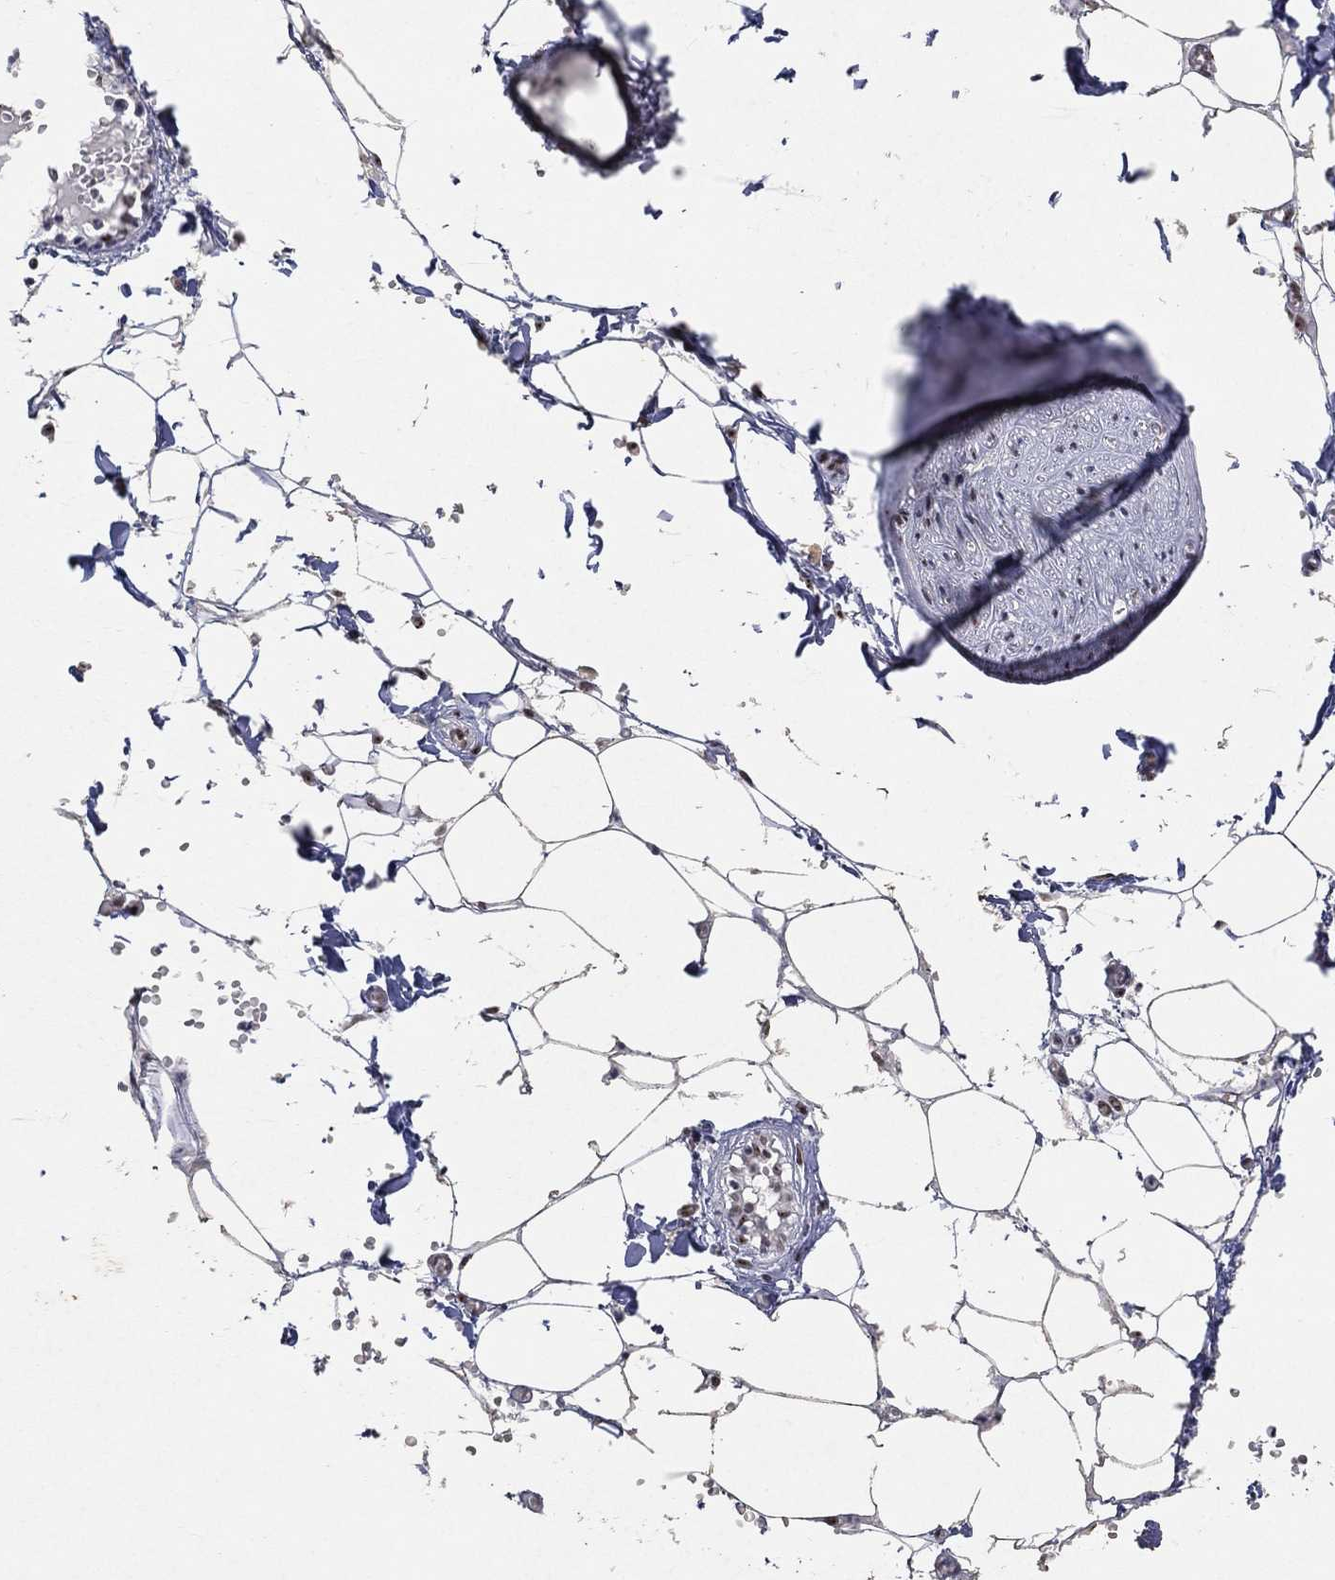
{"staining": {"intensity": "weak", "quantity": ">75%", "location": "nuclear"}, "tissue": "adipose tissue", "cell_type": "Adipocytes", "image_type": "normal", "snomed": [{"axis": "morphology", "description": "Normal tissue, NOS"}, {"axis": "morphology", "description": "Squamous cell carcinoma, NOS"}, {"axis": "topography", "description": "Cartilage tissue"}, {"axis": "topography", "description": "Lung"}], "caption": "IHC image of benign adipose tissue: human adipose tissue stained using immunohistochemistry (IHC) demonstrates low levels of weak protein expression localized specifically in the nuclear of adipocytes, appearing as a nuclear brown color.", "gene": "DDX27", "patient": {"sex": "male", "age": 66}}